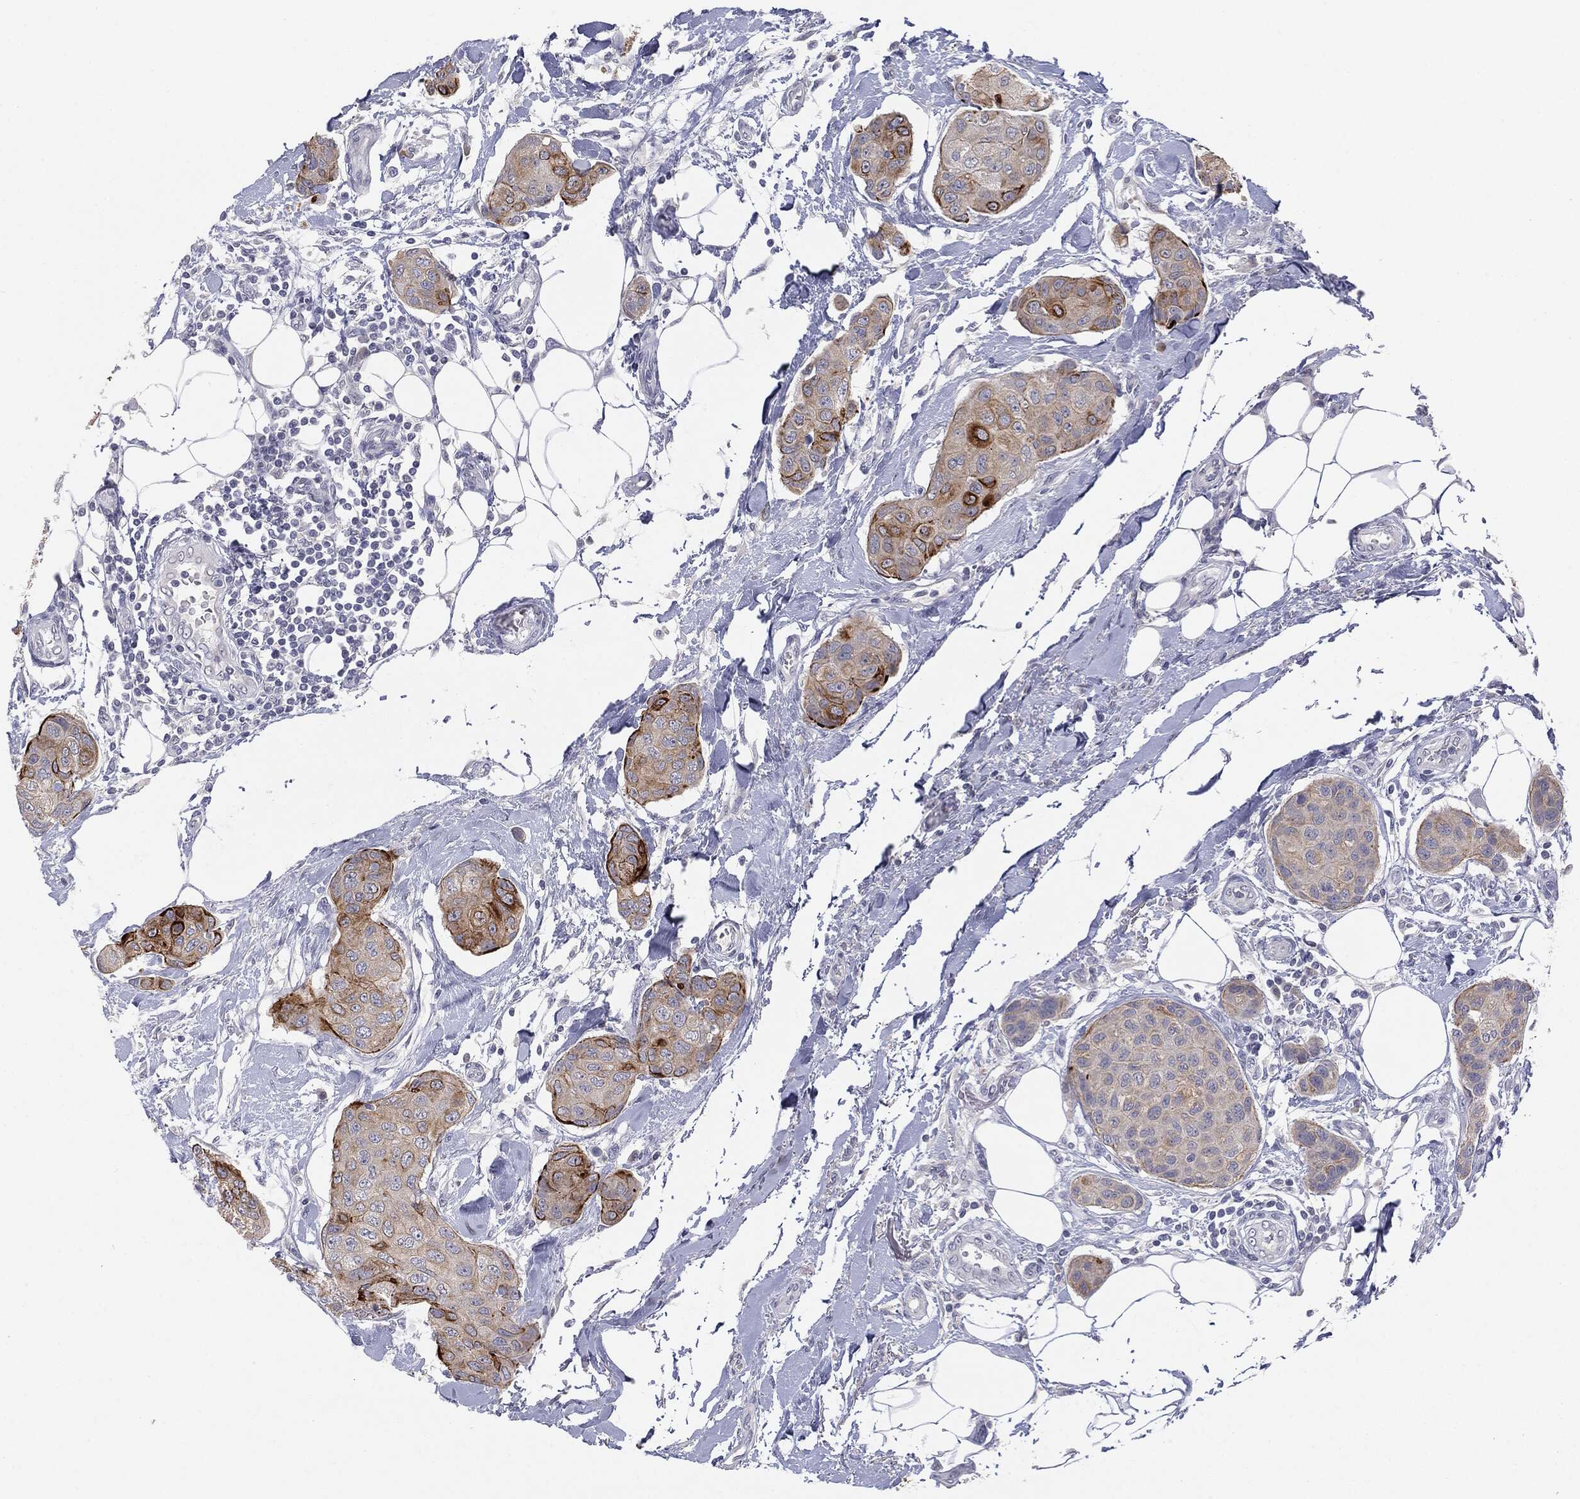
{"staining": {"intensity": "moderate", "quantity": "25%-75%", "location": "cytoplasmic/membranous"}, "tissue": "breast cancer", "cell_type": "Tumor cells", "image_type": "cancer", "snomed": [{"axis": "morphology", "description": "Duct carcinoma"}, {"axis": "topography", "description": "Breast"}, {"axis": "topography", "description": "Lymph node"}], "caption": "About 25%-75% of tumor cells in breast cancer demonstrate moderate cytoplasmic/membranous protein positivity as visualized by brown immunohistochemical staining.", "gene": "MUC1", "patient": {"sex": "female", "age": 80}}